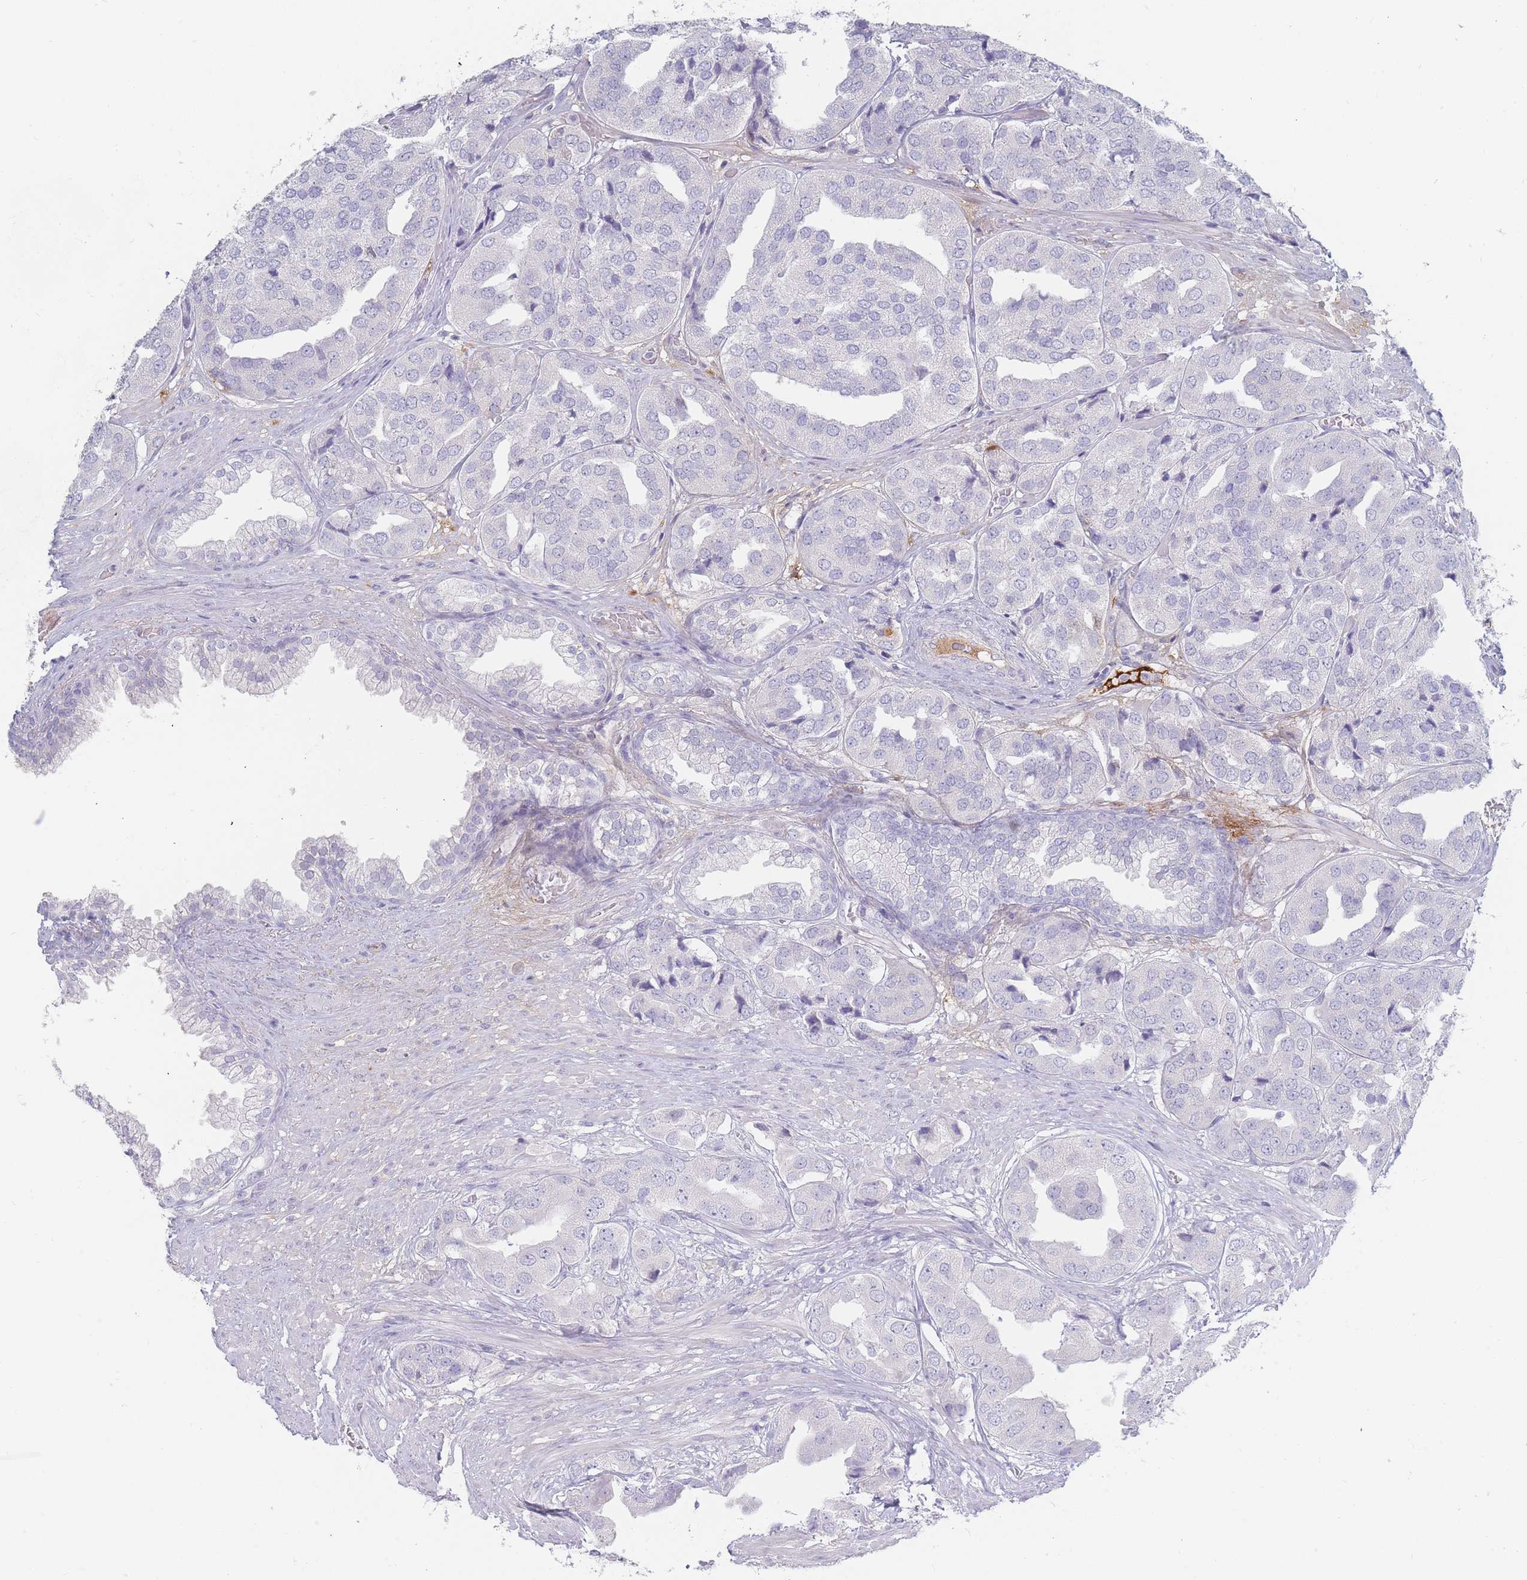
{"staining": {"intensity": "negative", "quantity": "none", "location": "none"}, "tissue": "prostate cancer", "cell_type": "Tumor cells", "image_type": "cancer", "snomed": [{"axis": "morphology", "description": "Adenocarcinoma, High grade"}, {"axis": "topography", "description": "Prostate"}], "caption": "Immunohistochemistry (IHC) histopathology image of human prostate cancer (adenocarcinoma (high-grade)) stained for a protein (brown), which demonstrates no positivity in tumor cells.", "gene": "PRG4", "patient": {"sex": "male", "age": 63}}